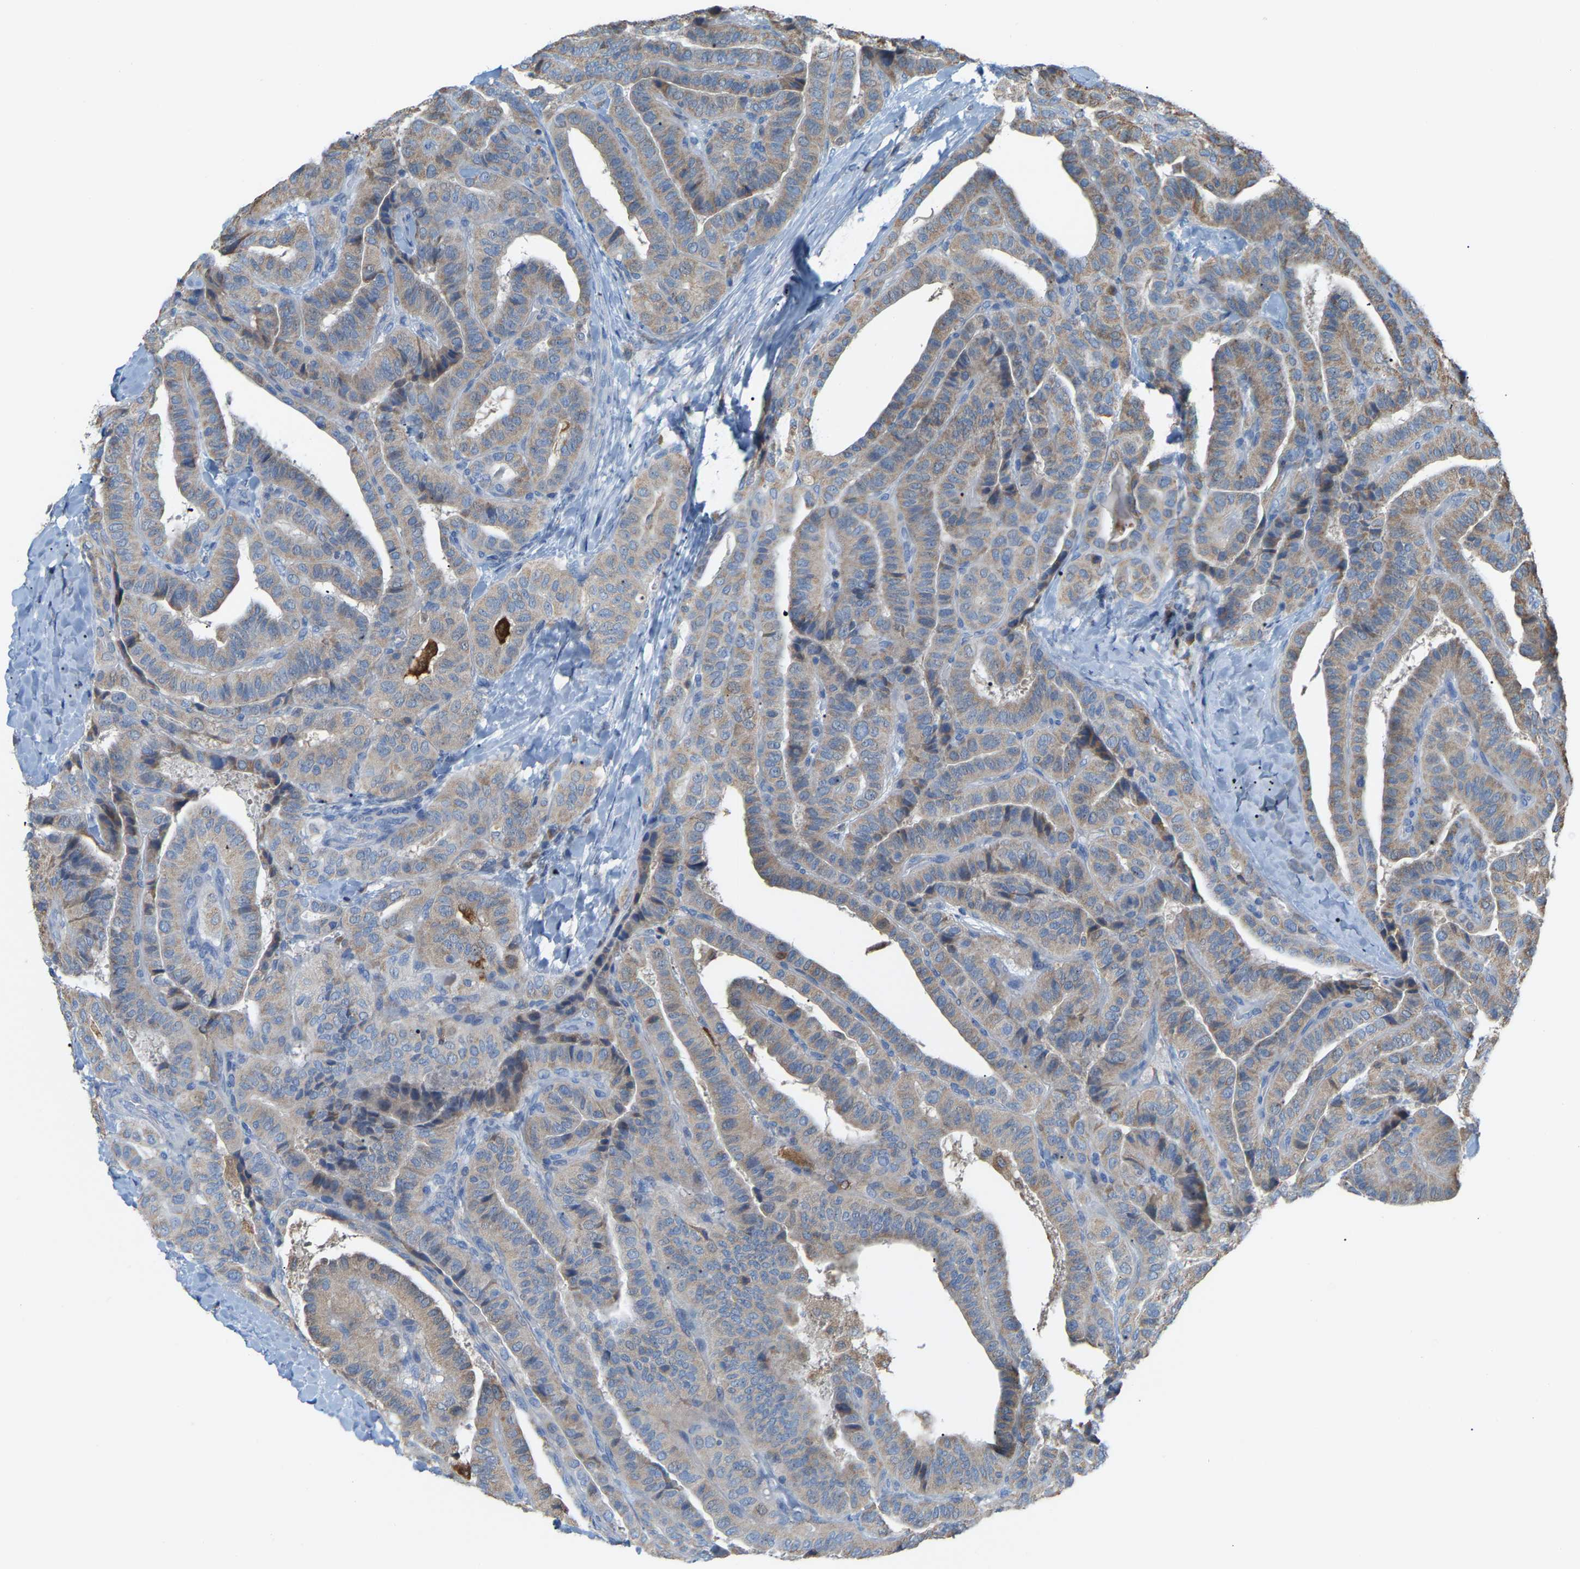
{"staining": {"intensity": "weak", "quantity": ">75%", "location": "cytoplasmic/membranous"}, "tissue": "thyroid cancer", "cell_type": "Tumor cells", "image_type": "cancer", "snomed": [{"axis": "morphology", "description": "Papillary adenocarcinoma, NOS"}, {"axis": "topography", "description": "Thyroid gland"}], "caption": "Papillary adenocarcinoma (thyroid) stained with a protein marker shows weak staining in tumor cells.", "gene": "CROT", "patient": {"sex": "male", "age": 77}}